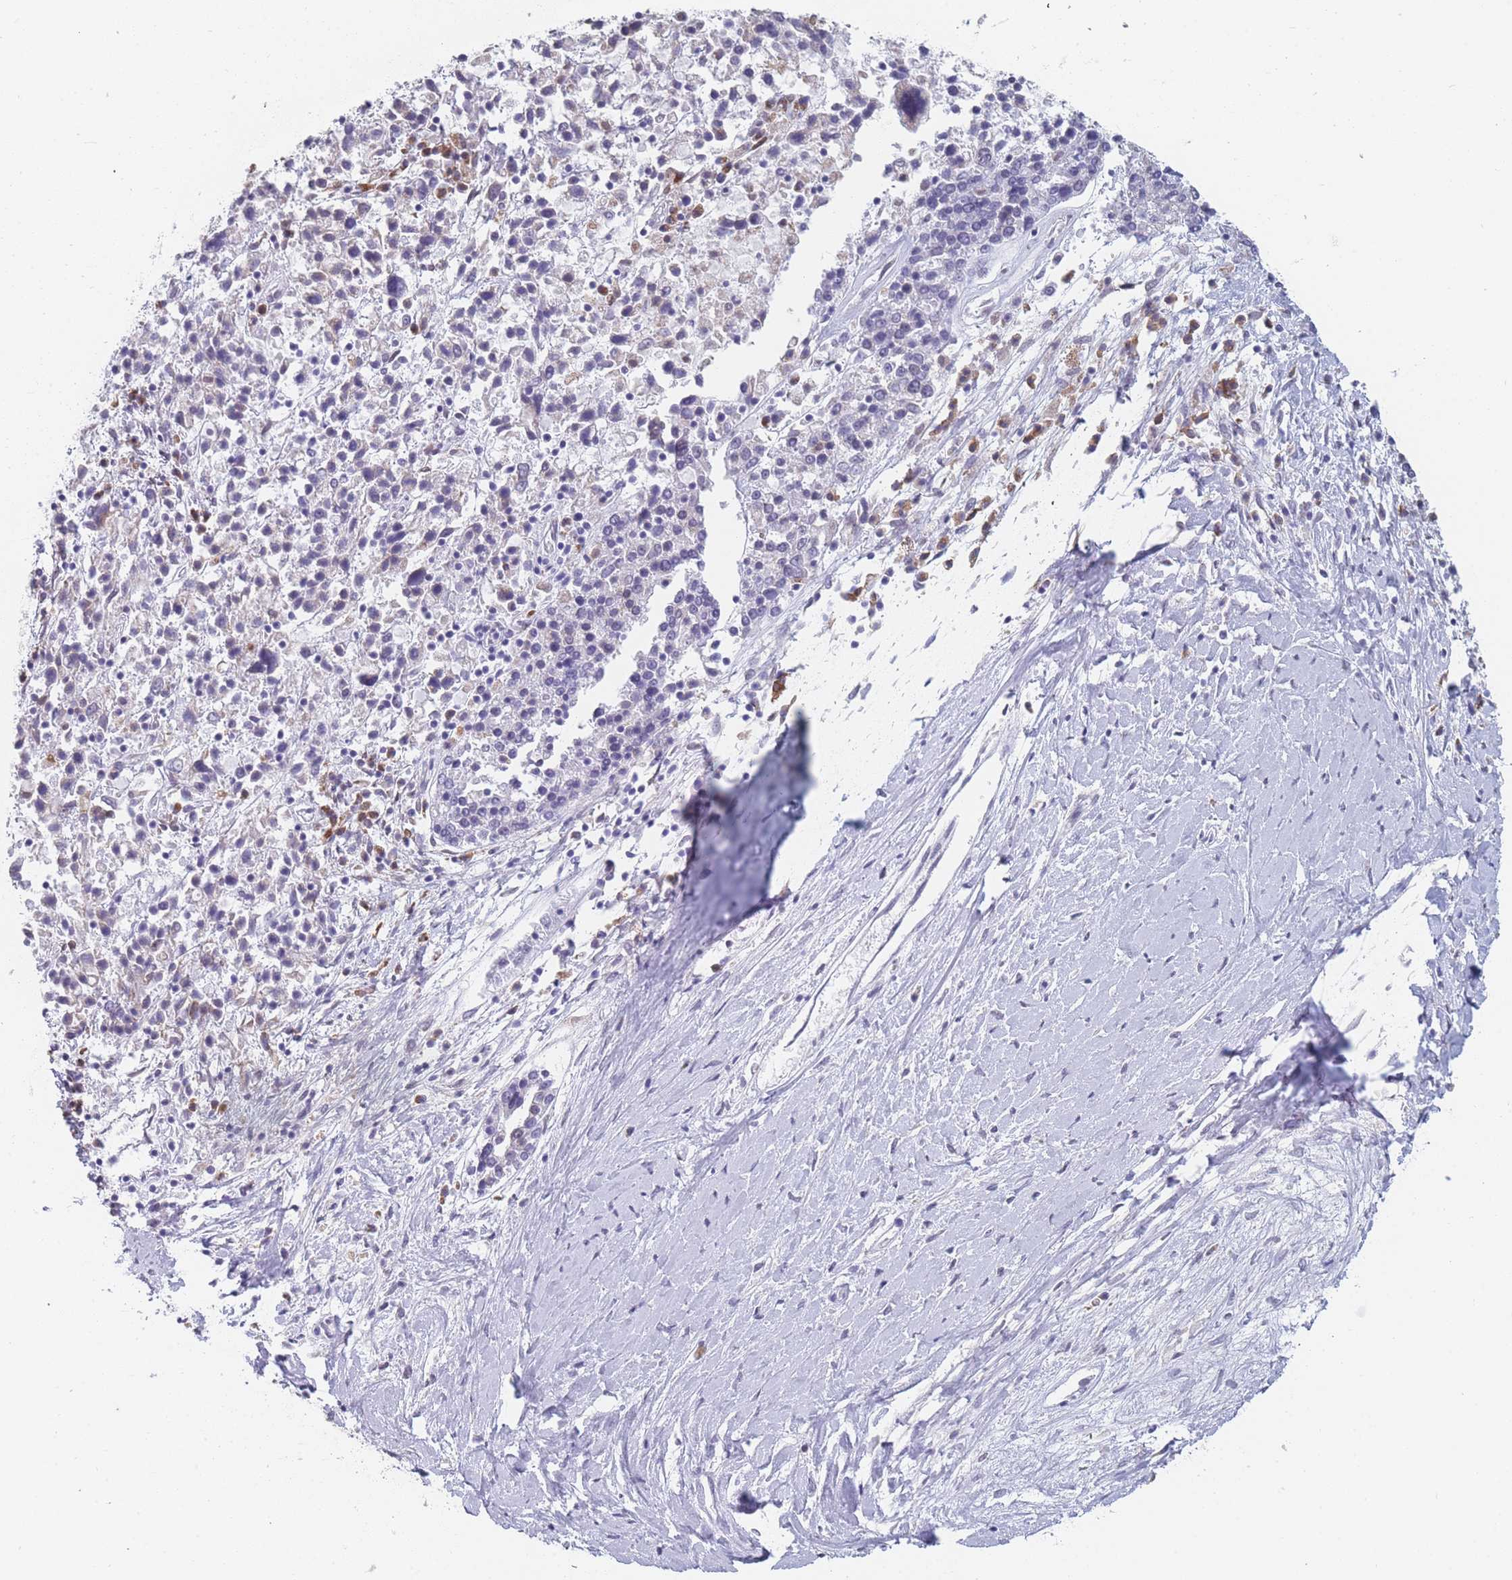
{"staining": {"intensity": "weak", "quantity": "<25%", "location": "cytoplasmic/membranous"}, "tissue": "ovarian cancer", "cell_type": "Tumor cells", "image_type": "cancer", "snomed": [{"axis": "morphology", "description": "Carcinoma, endometroid"}, {"axis": "topography", "description": "Ovary"}], "caption": "High magnification brightfield microscopy of ovarian cancer (endometroid carcinoma) stained with DAB (brown) and counterstained with hematoxylin (blue): tumor cells show no significant staining.", "gene": "TMED10", "patient": {"sex": "female", "age": 62}}